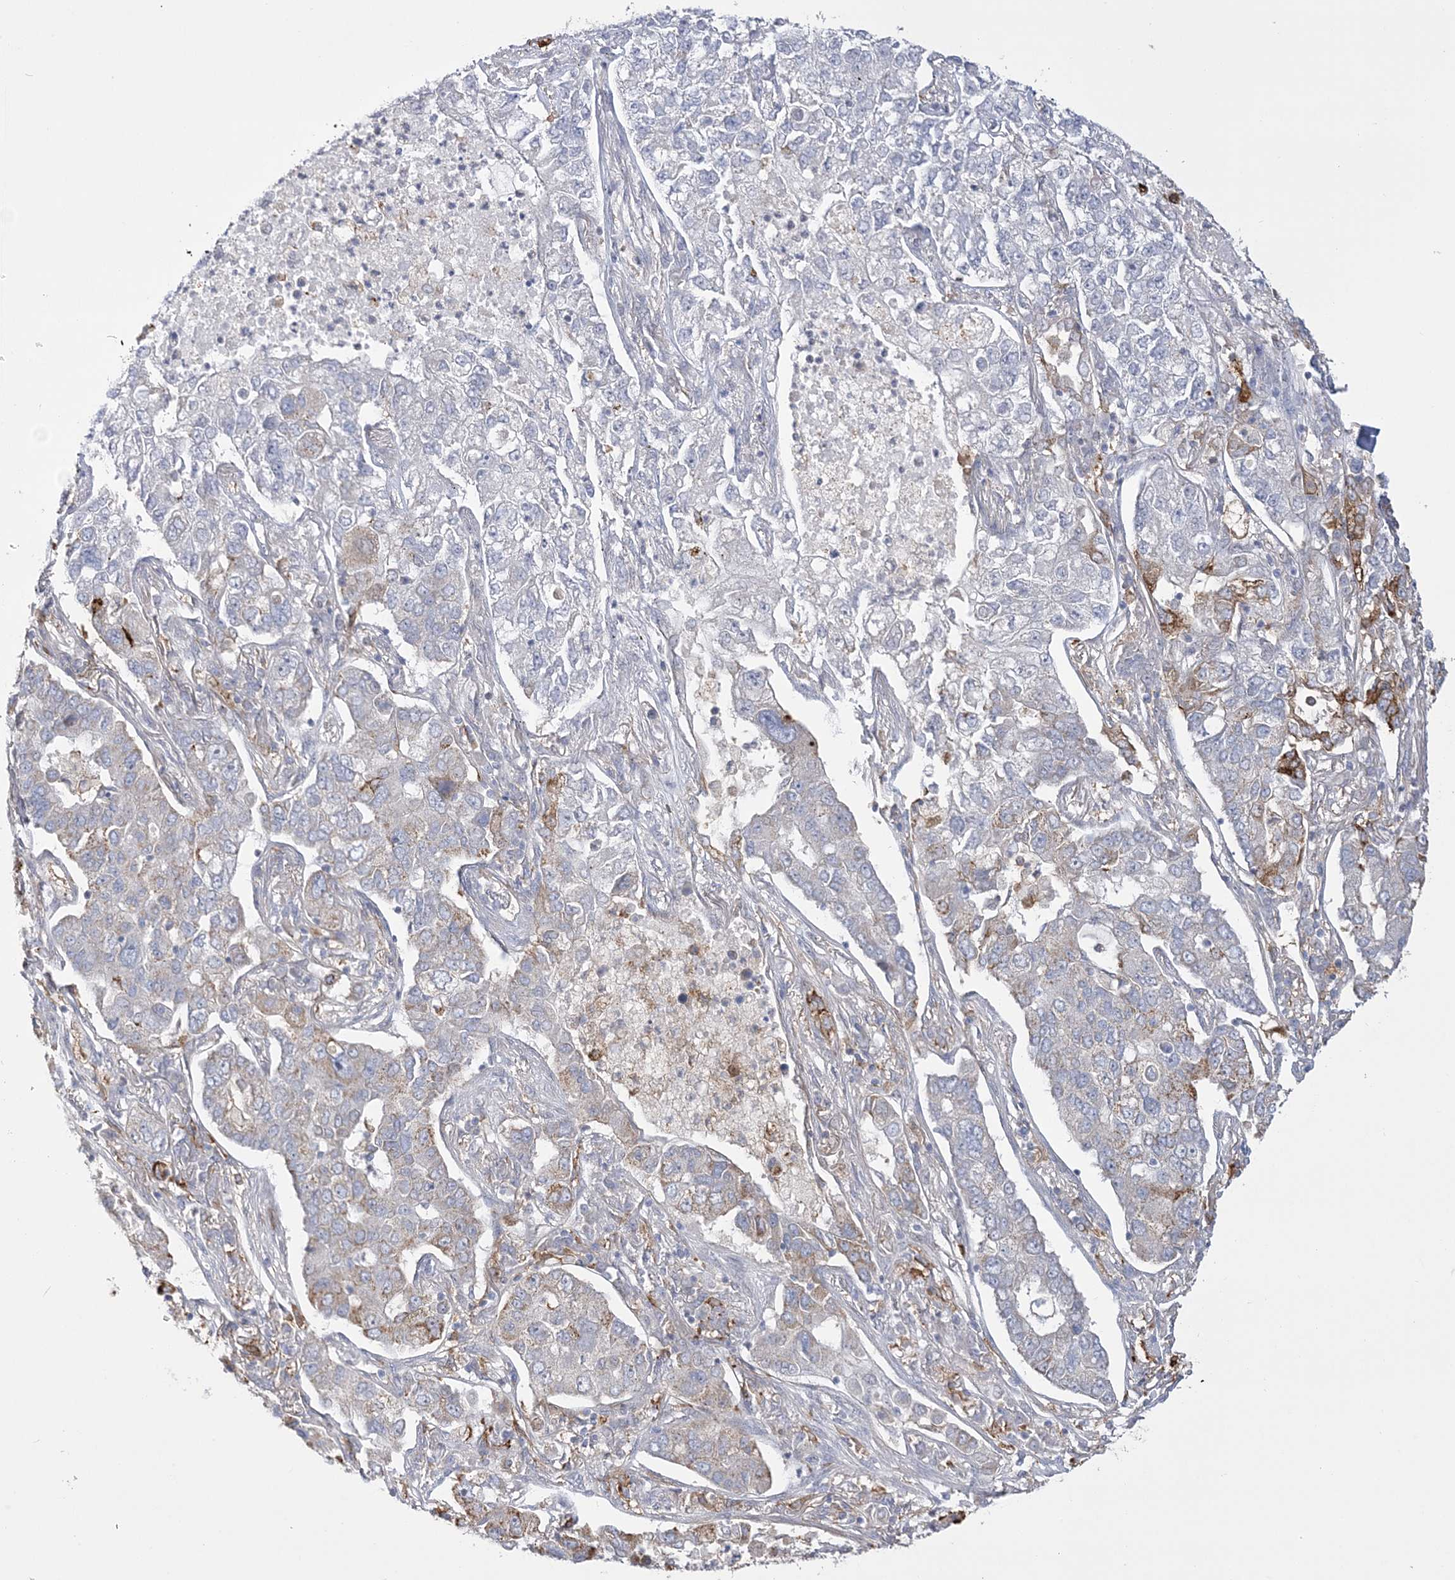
{"staining": {"intensity": "moderate", "quantity": "<25%", "location": "cytoplasmic/membranous"}, "tissue": "lung cancer", "cell_type": "Tumor cells", "image_type": "cancer", "snomed": [{"axis": "morphology", "description": "Adenocarcinoma, NOS"}, {"axis": "topography", "description": "Lung"}], "caption": "About <25% of tumor cells in lung adenocarcinoma exhibit moderate cytoplasmic/membranous protein positivity as visualized by brown immunohistochemical staining.", "gene": "HAAO", "patient": {"sex": "male", "age": 49}}